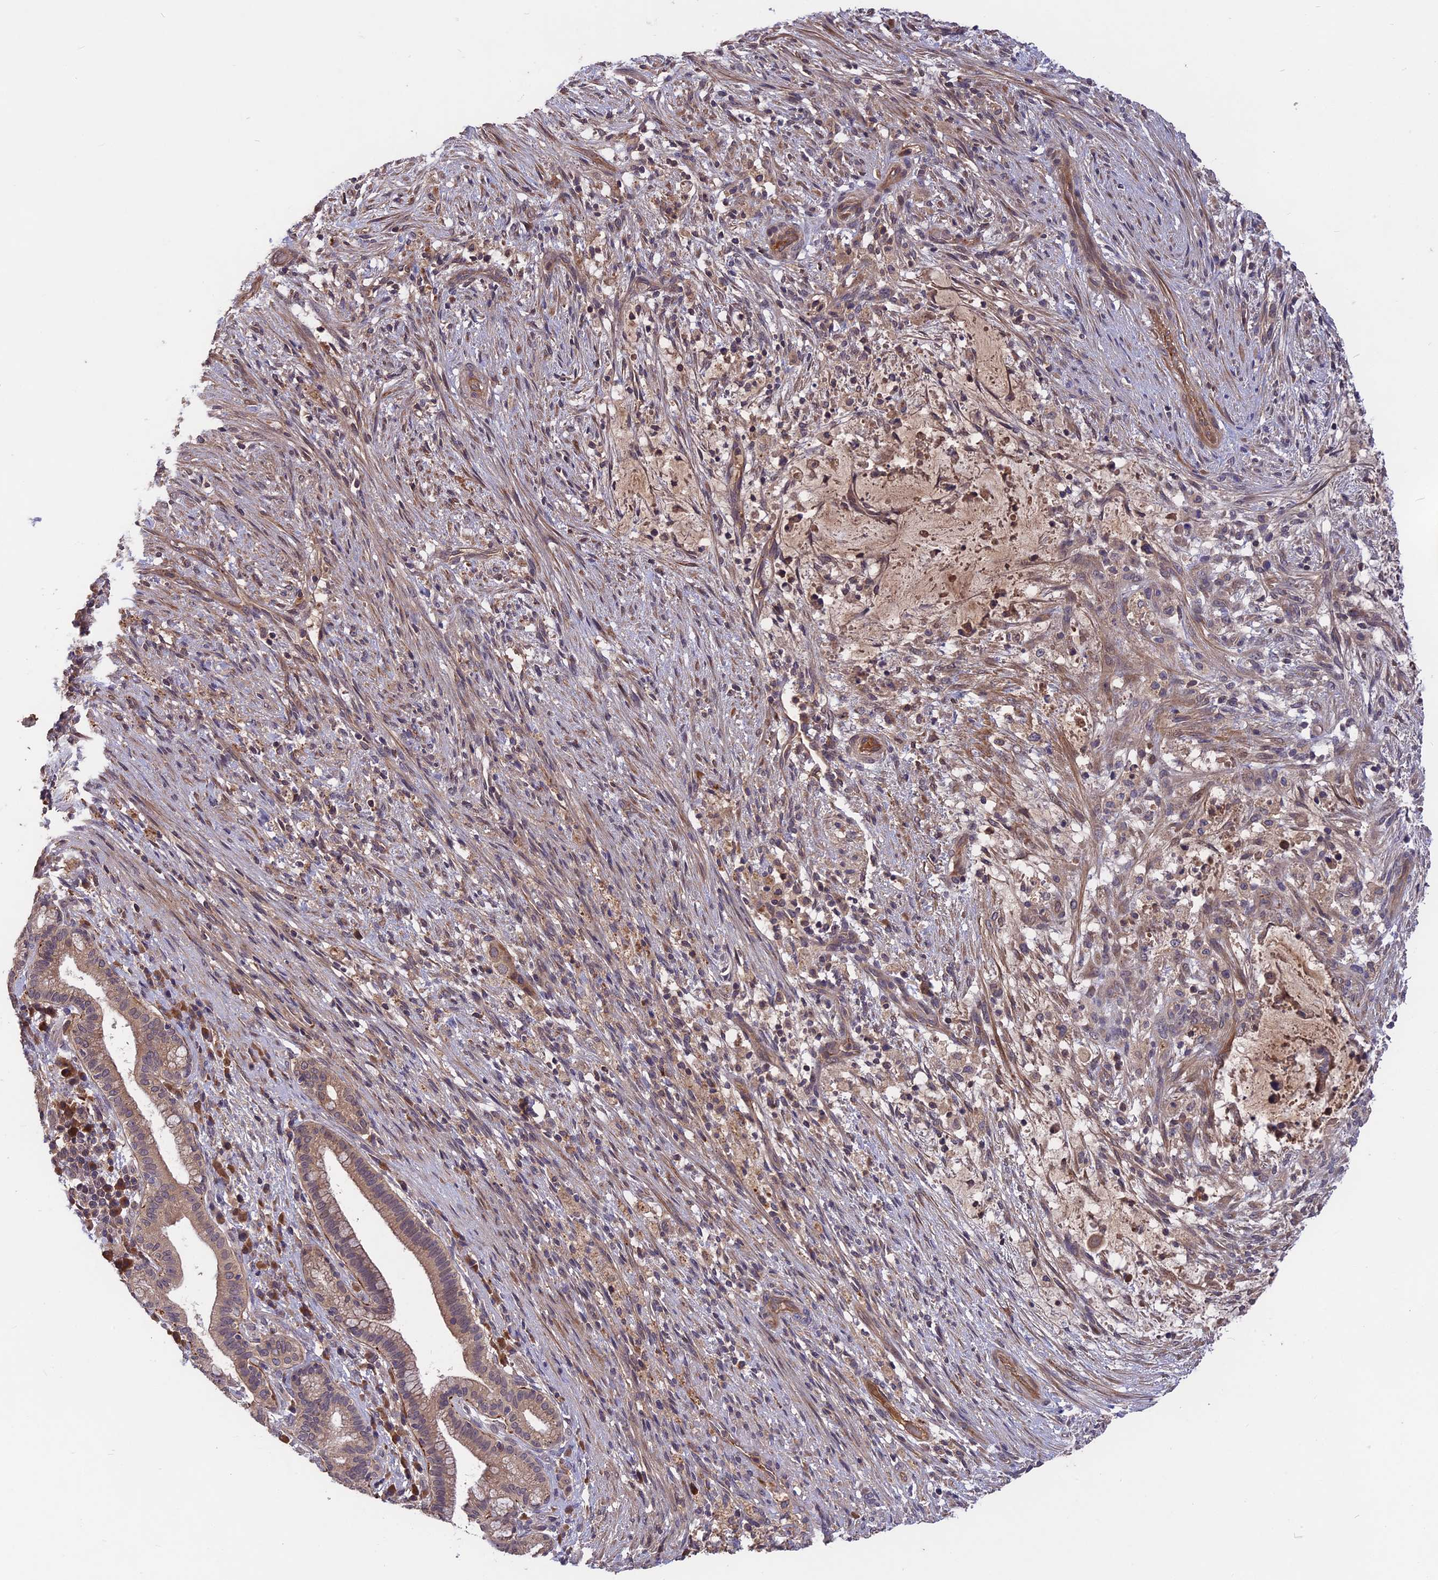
{"staining": {"intensity": "moderate", "quantity": "25%-75%", "location": "cytoplasmic/membranous"}, "tissue": "liver cancer", "cell_type": "Tumor cells", "image_type": "cancer", "snomed": [{"axis": "morphology", "description": "Normal tissue, NOS"}, {"axis": "morphology", "description": "Cholangiocarcinoma"}, {"axis": "topography", "description": "Liver"}, {"axis": "topography", "description": "Peripheral nerve tissue"}], "caption": "Human liver cholangiocarcinoma stained with a brown dye shows moderate cytoplasmic/membranous positive staining in about 25%-75% of tumor cells.", "gene": "ADO", "patient": {"sex": "female", "age": 73}}